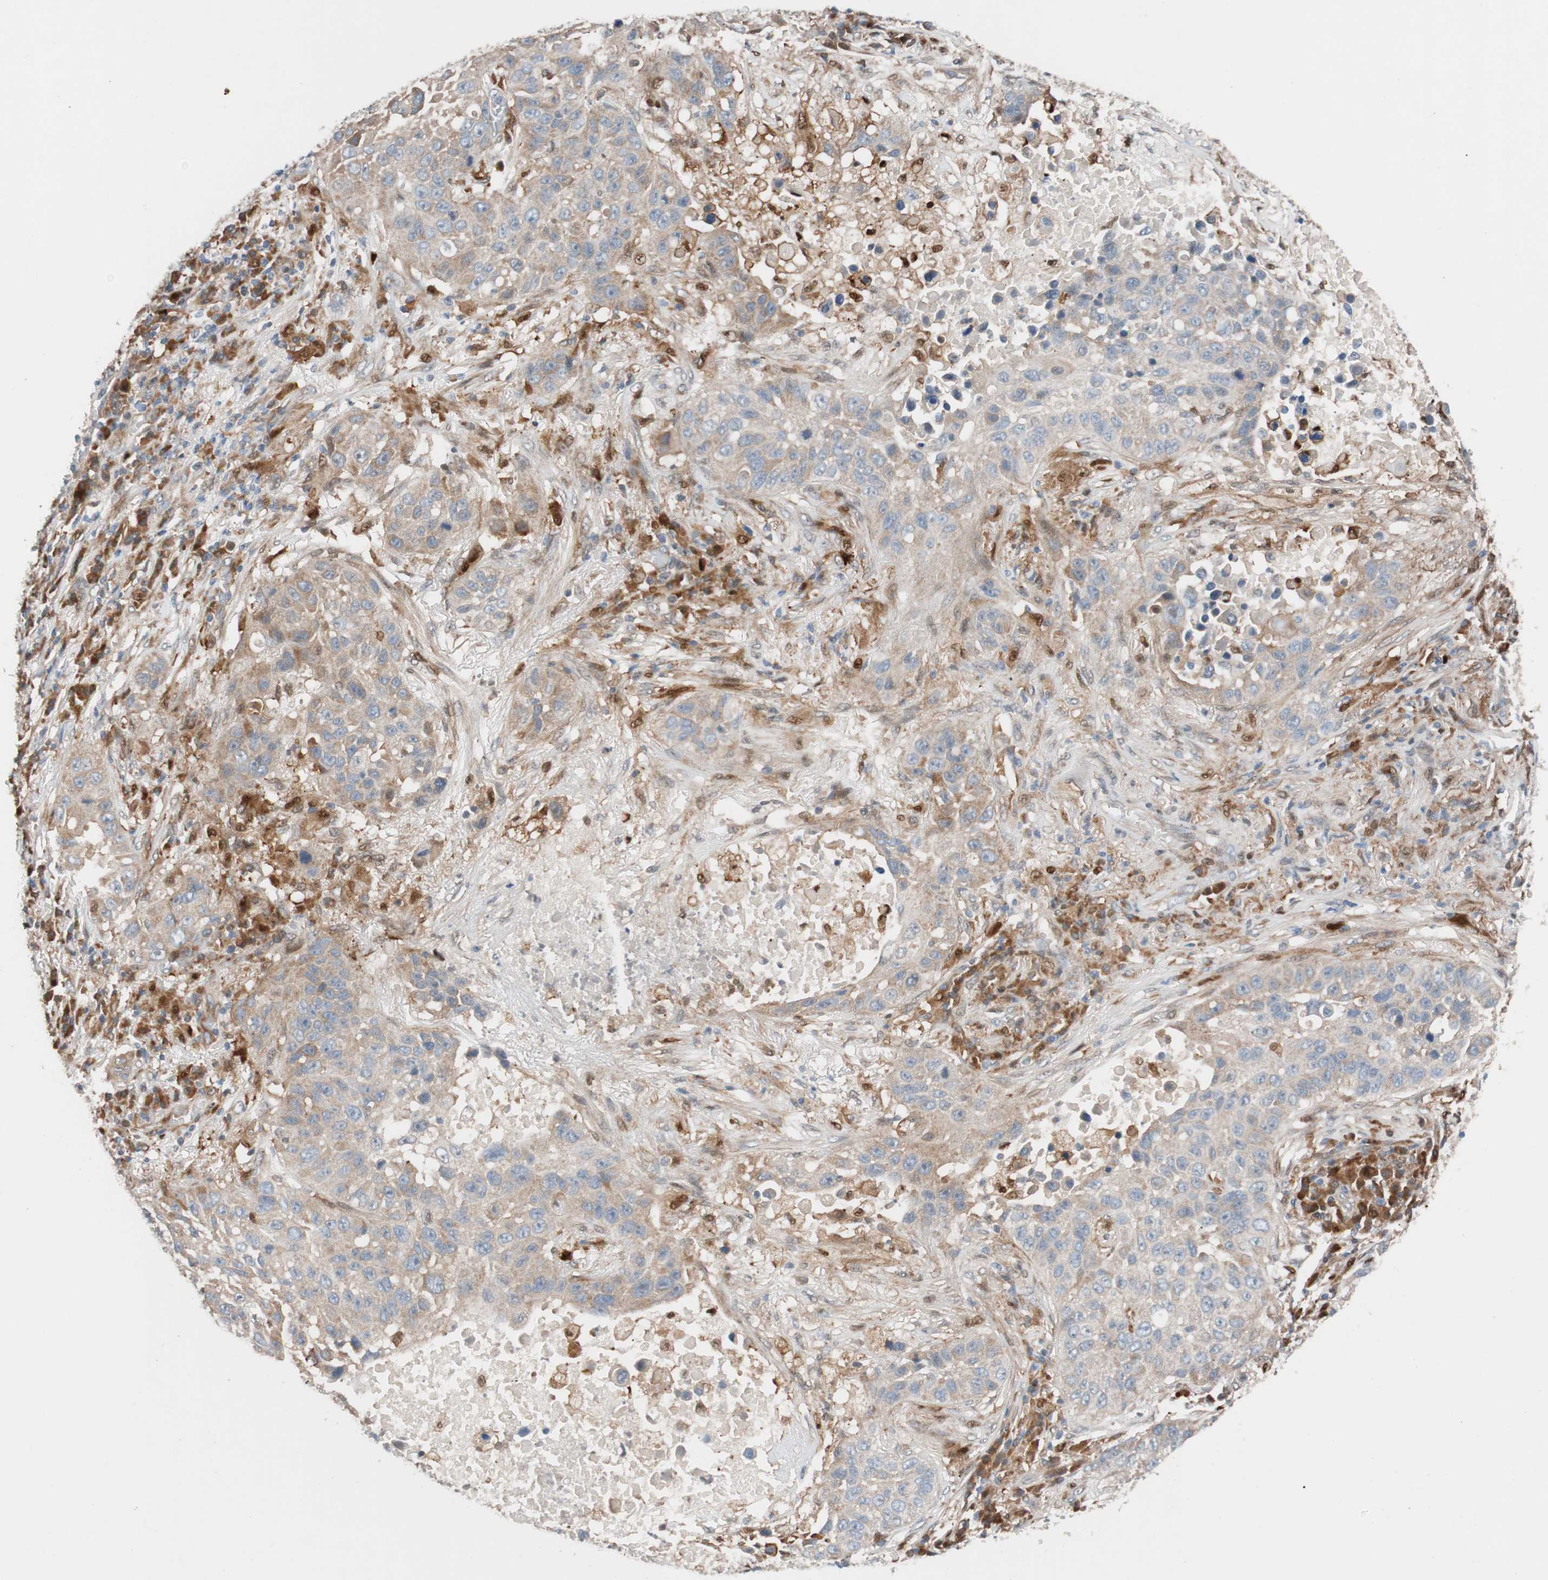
{"staining": {"intensity": "moderate", "quantity": ">75%", "location": "cytoplasmic/membranous"}, "tissue": "lung cancer", "cell_type": "Tumor cells", "image_type": "cancer", "snomed": [{"axis": "morphology", "description": "Squamous cell carcinoma, NOS"}, {"axis": "topography", "description": "Lung"}], "caption": "This image shows immunohistochemistry staining of human squamous cell carcinoma (lung), with medium moderate cytoplasmic/membranous expression in approximately >75% of tumor cells.", "gene": "FAAH", "patient": {"sex": "male", "age": 57}}